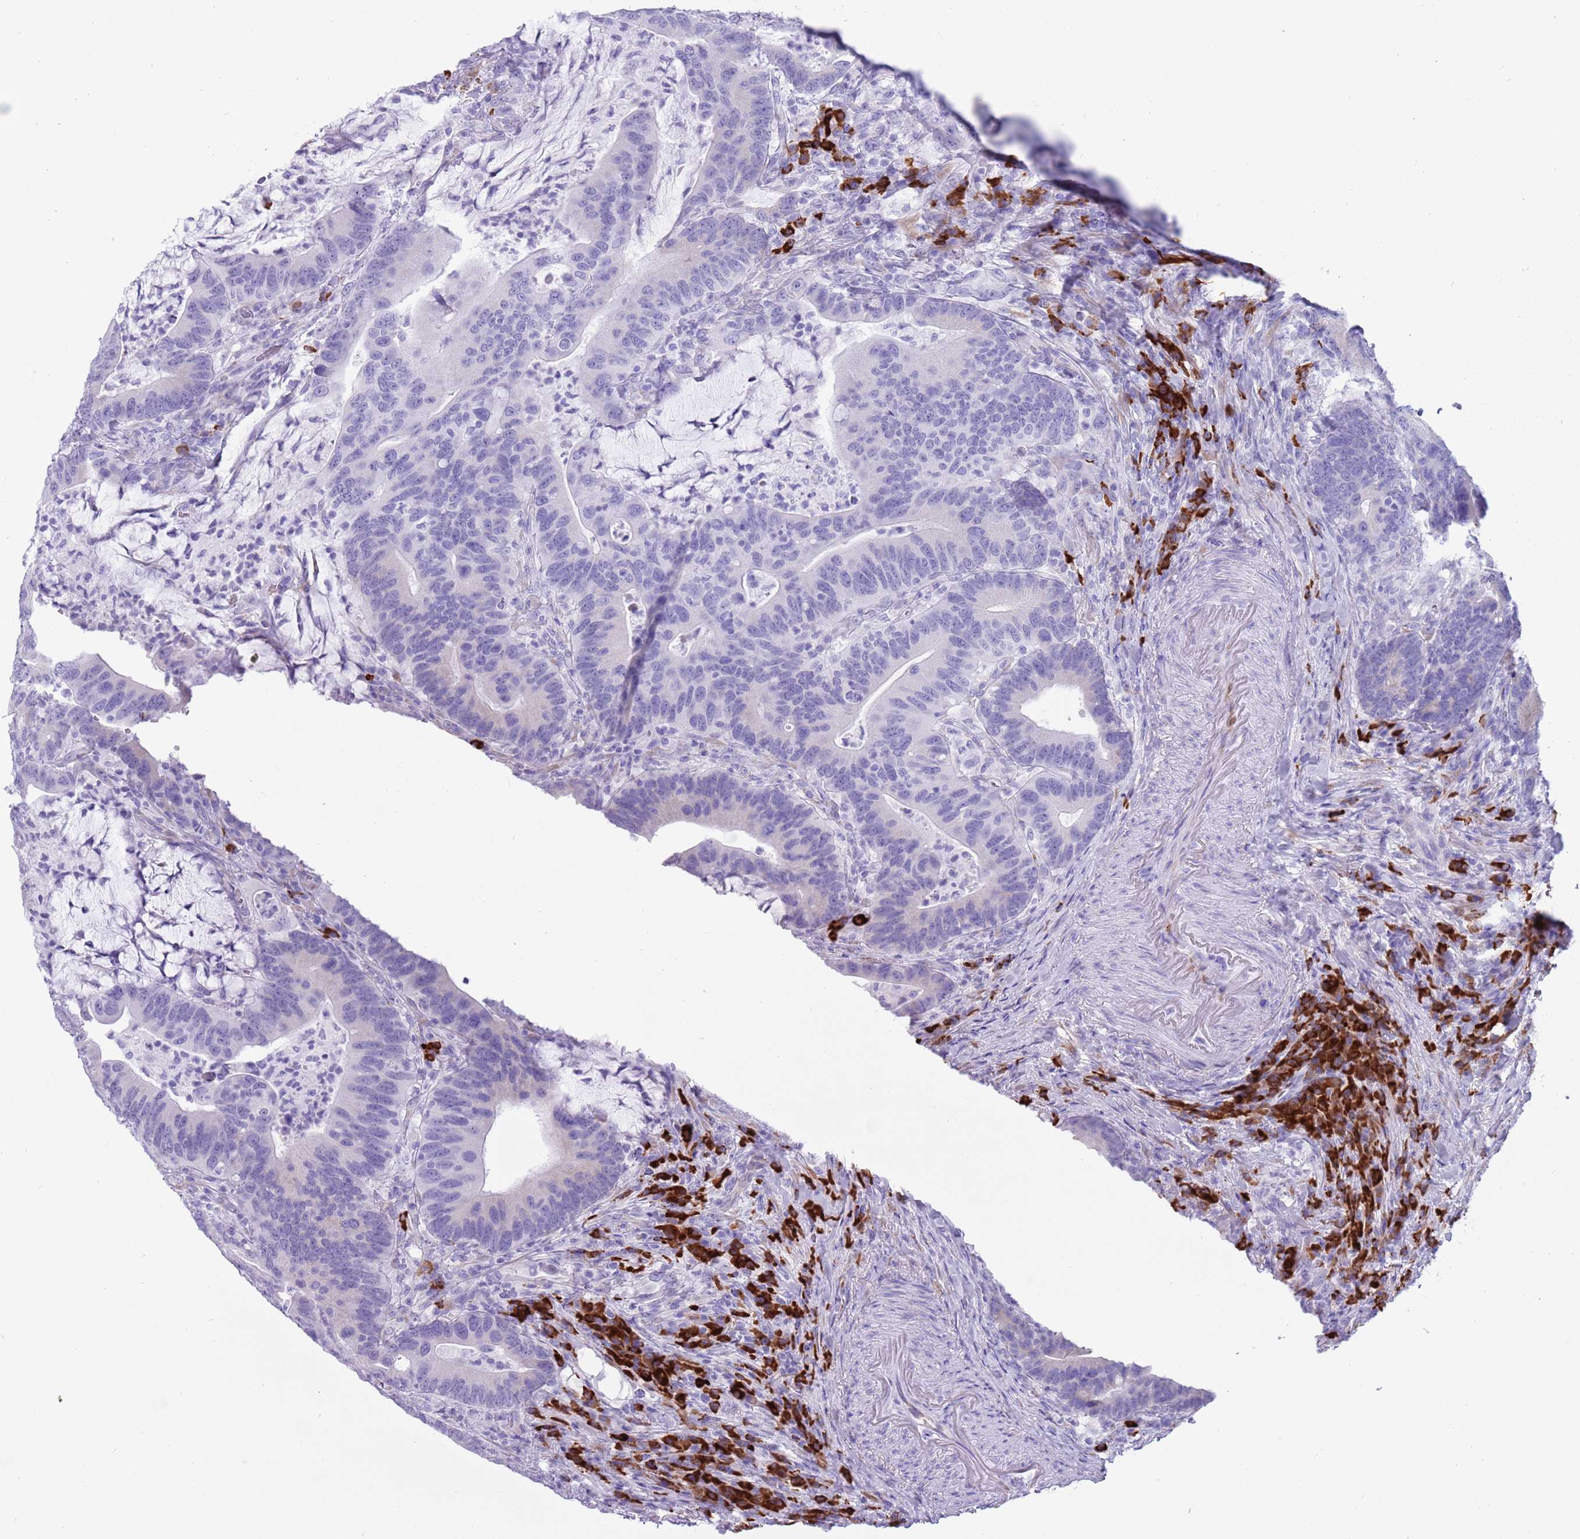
{"staining": {"intensity": "negative", "quantity": "none", "location": "none"}, "tissue": "colorectal cancer", "cell_type": "Tumor cells", "image_type": "cancer", "snomed": [{"axis": "morphology", "description": "Adenocarcinoma, NOS"}, {"axis": "topography", "description": "Colon"}], "caption": "A high-resolution photomicrograph shows immunohistochemistry (IHC) staining of adenocarcinoma (colorectal), which exhibits no significant staining in tumor cells.", "gene": "LY6G5B", "patient": {"sex": "female", "age": 66}}